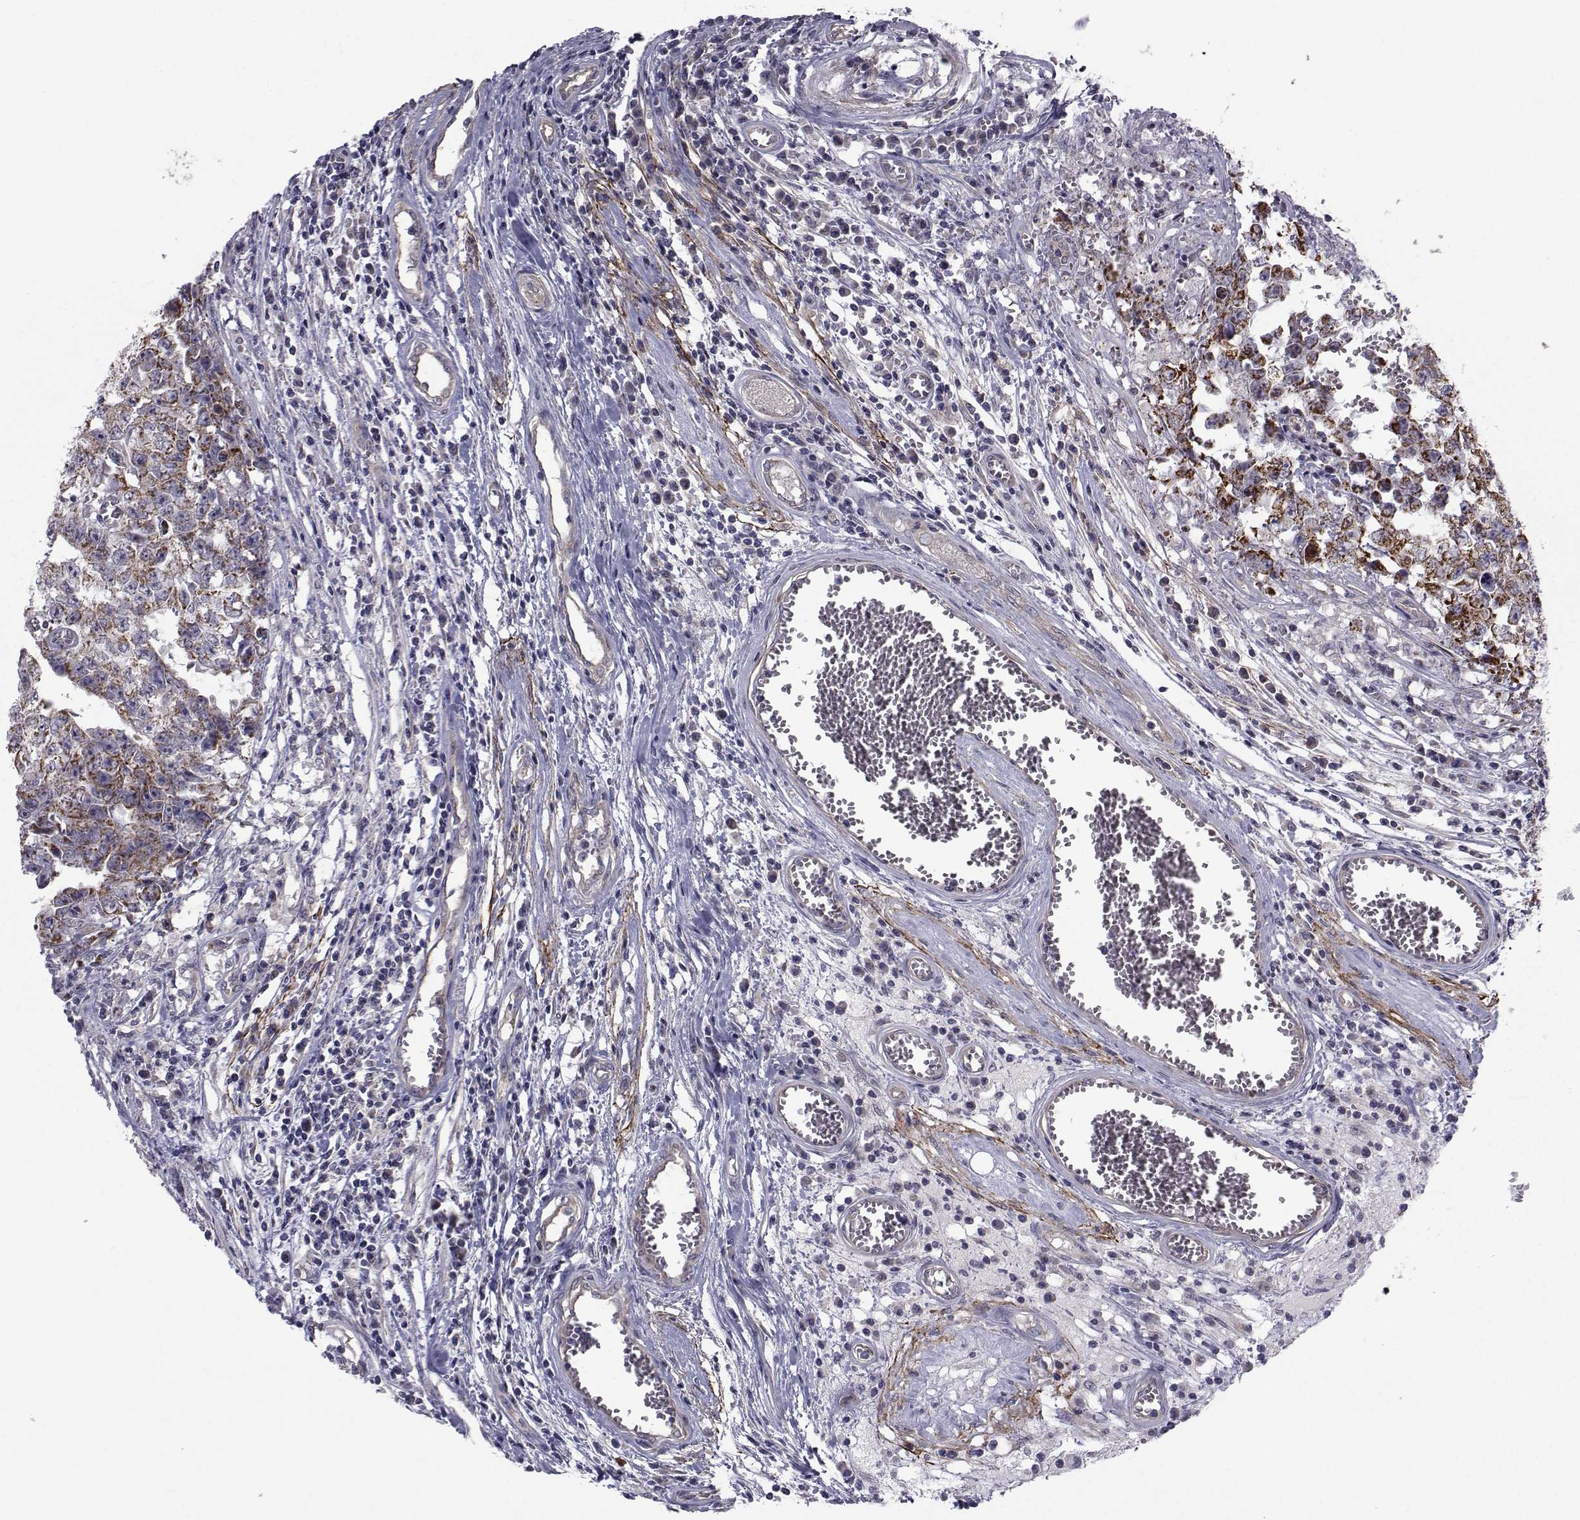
{"staining": {"intensity": "strong", "quantity": ">75%", "location": "cytoplasmic/membranous"}, "tissue": "testis cancer", "cell_type": "Tumor cells", "image_type": "cancer", "snomed": [{"axis": "morphology", "description": "Carcinoma, Embryonal, NOS"}, {"axis": "topography", "description": "Testis"}], "caption": "Immunohistochemistry micrograph of human embryonal carcinoma (testis) stained for a protein (brown), which demonstrates high levels of strong cytoplasmic/membranous positivity in approximately >75% of tumor cells.", "gene": "CFAP74", "patient": {"sex": "male", "age": 36}}